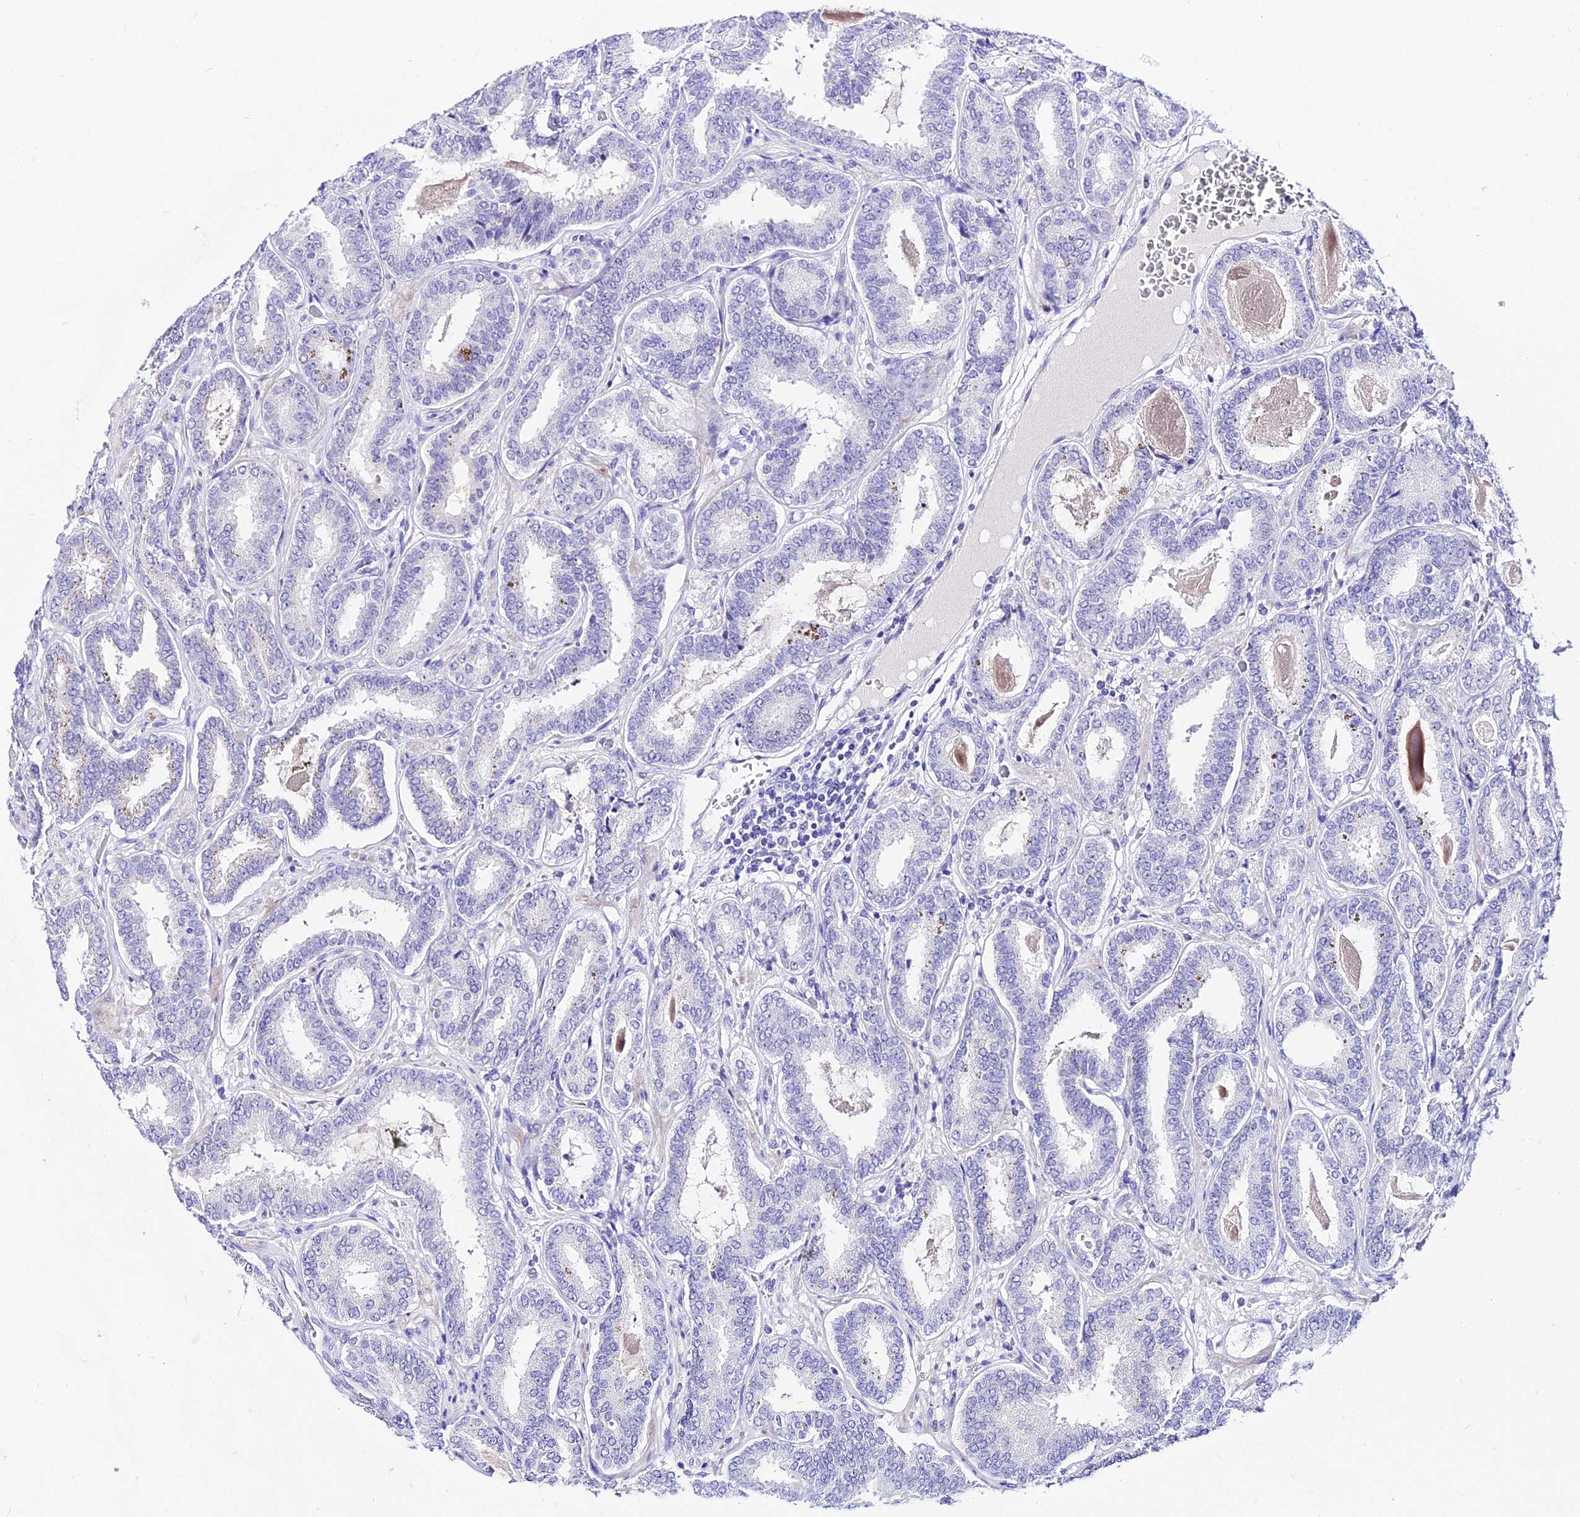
{"staining": {"intensity": "negative", "quantity": "none", "location": "none"}, "tissue": "prostate cancer", "cell_type": "Tumor cells", "image_type": "cancer", "snomed": [{"axis": "morphology", "description": "Adenocarcinoma, High grade"}, {"axis": "topography", "description": "Prostate"}], "caption": "Adenocarcinoma (high-grade) (prostate) was stained to show a protein in brown. There is no significant staining in tumor cells.", "gene": "DEFB106A", "patient": {"sex": "male", "age": 72}}